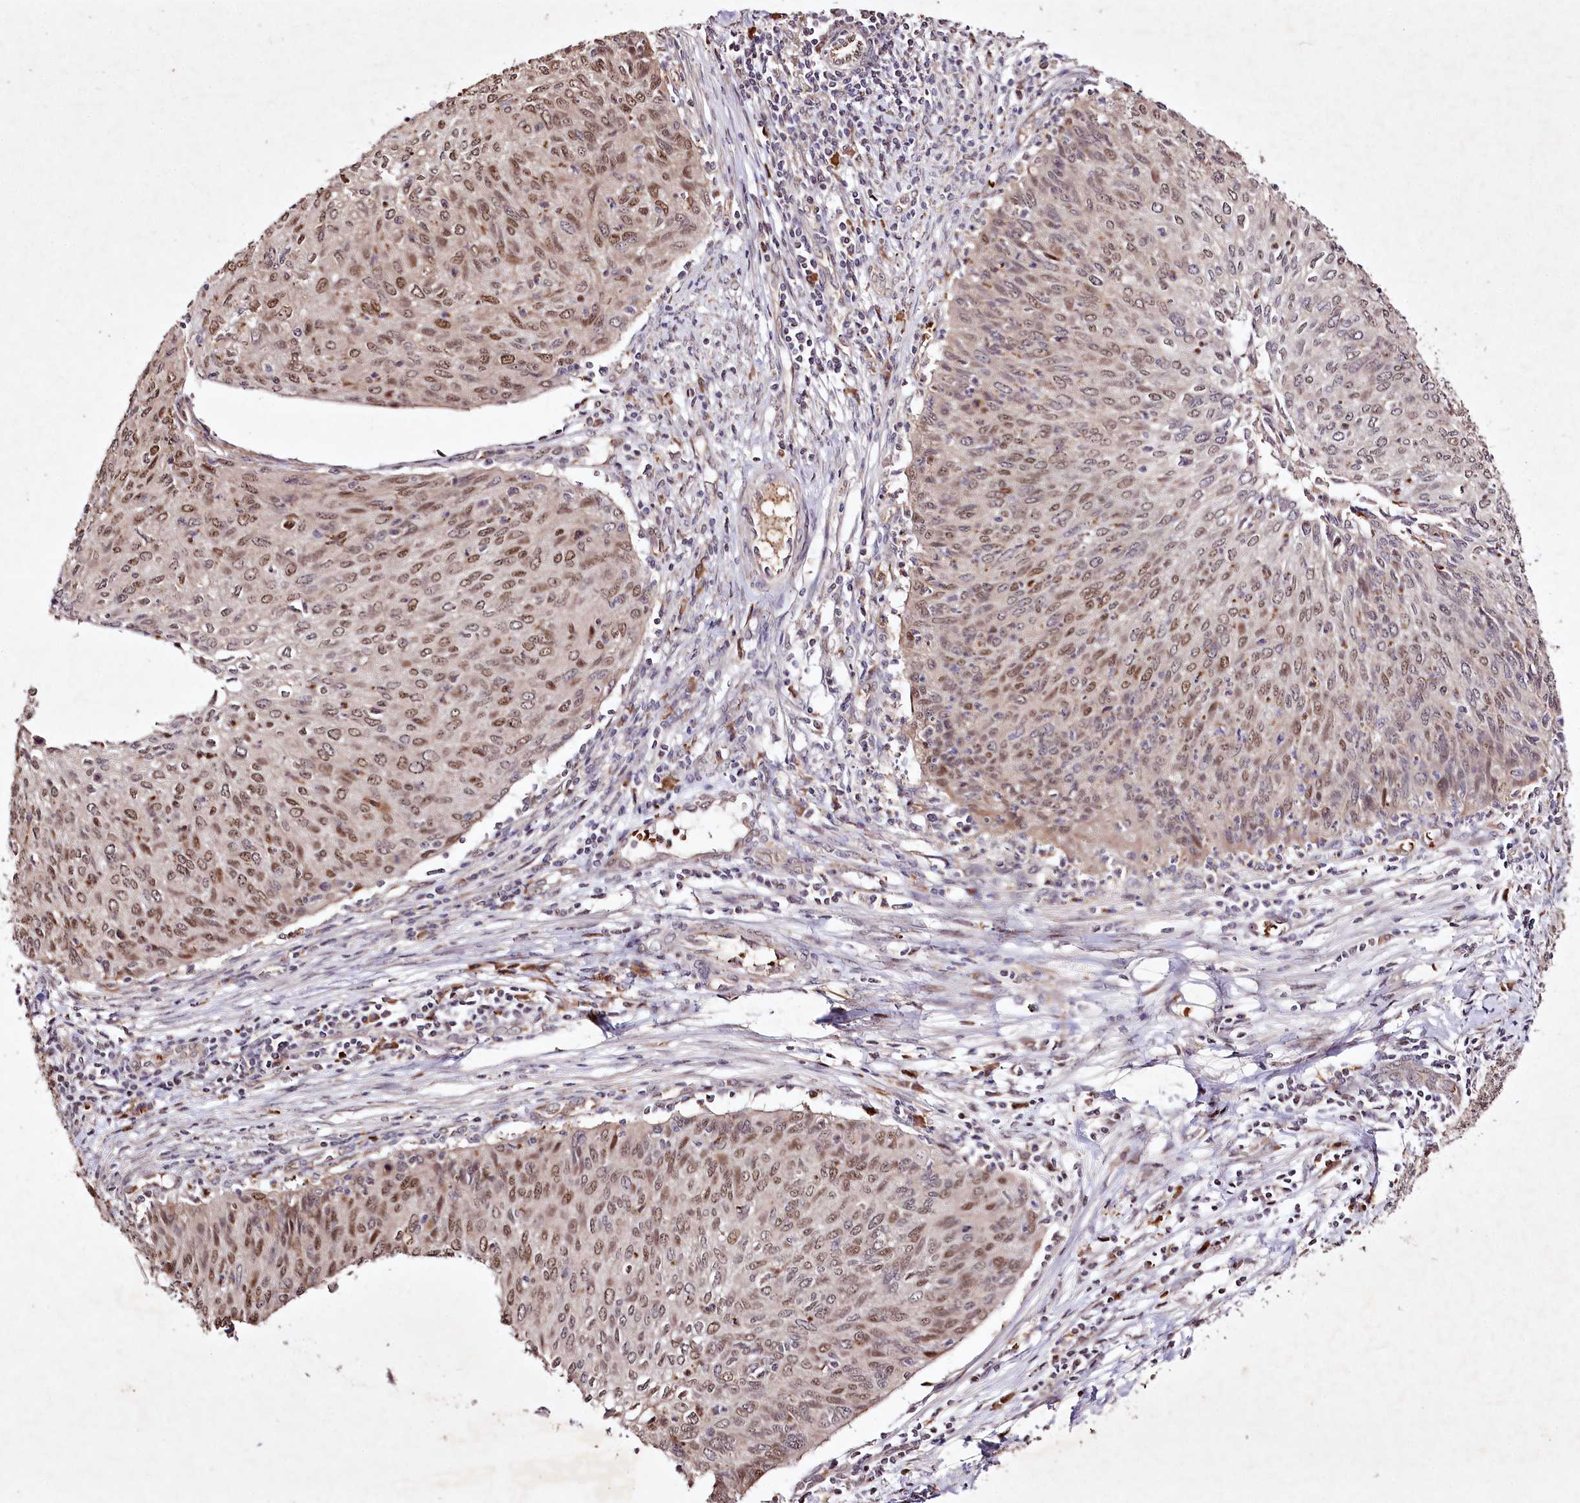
{"staining": {"intensity": "moderate", "quantity": "25%-75%", "location": "nuclear"}, "tissue": "cervical cancer", "cell_type": "Tumor cells", "image_type": "cancer", "snomed": [{"axis": "morphology", "description": "Squamous cell carcinoma, NOS"}, {"axis": "topography", "description": "Cervix"}], "caption": "Human cervical squamous cell carcinoma stained with a brown dye demonstrates moderate nuclear positive expression in about 25%-75% of tumor cells.", "gene": "DMP1", "patient": {"sex": "female", "age": 38}}